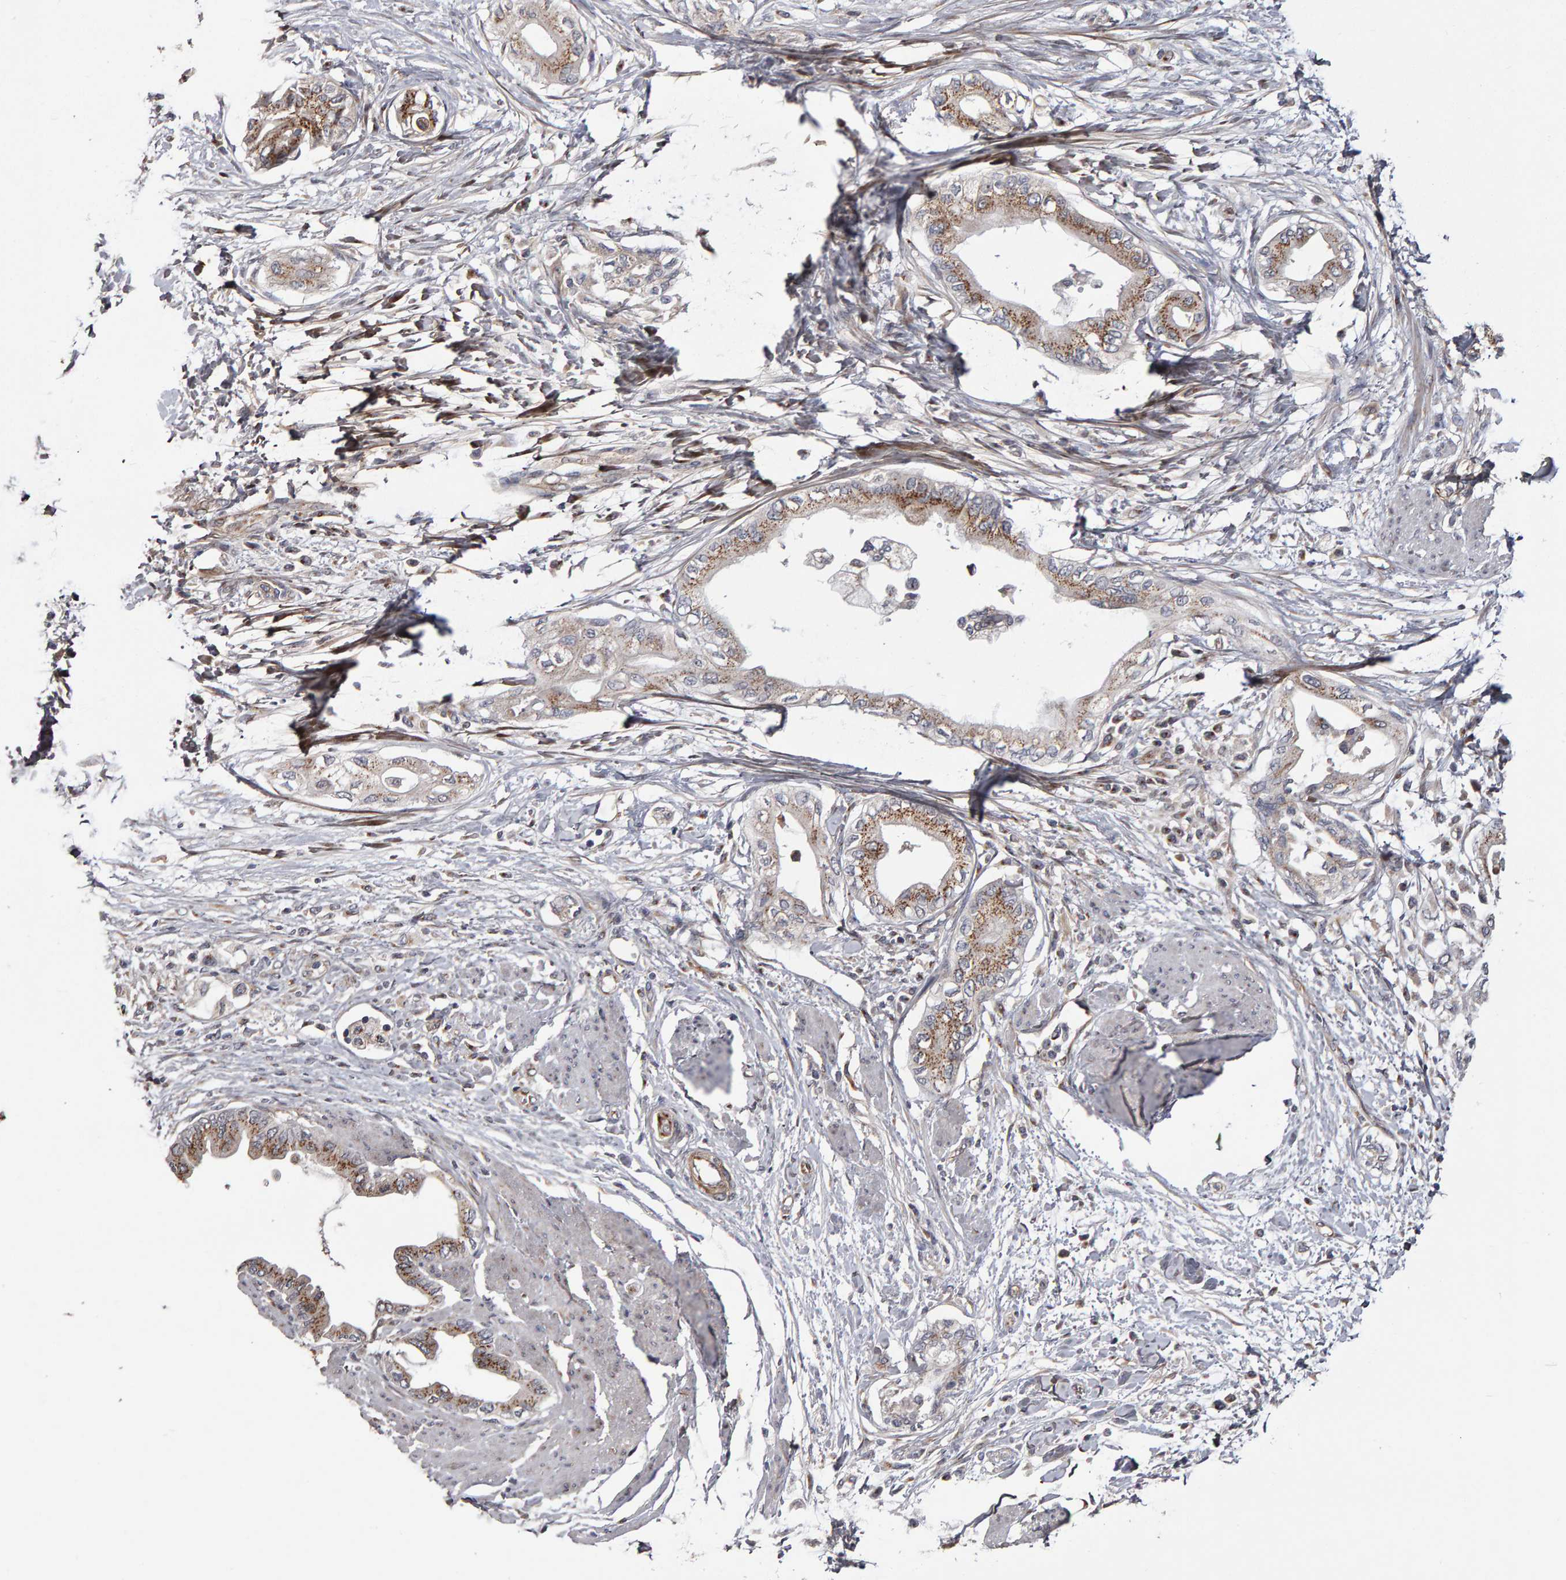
{"staining": {"intensity": "moderate", "quantity": ">75%", "location": "cytoplasmic/membranous"}, "tissue": "pancreatic cancer", "cell_type": "Tumor cells", "image_type": "cancer", "snomed": [{"axis": "morphology", "description": "Normal tissue, NOS"}, {"axis": "morphology", "description": "Adenocarcinoma, NOS"}, {"axis": "topography", "description": "Pancreas"}, {"axis": "topography", "description": "Duodenum"}], "caption": "Approximately >75% of tumor cells in adenocarcinoma (pancreatic) display moderate cytoplasmic/membranous protein expression as visualized by brown immunohistochemical staining.", "gene": "CANT1", "patient": {"sex": "female", "age": 60}}